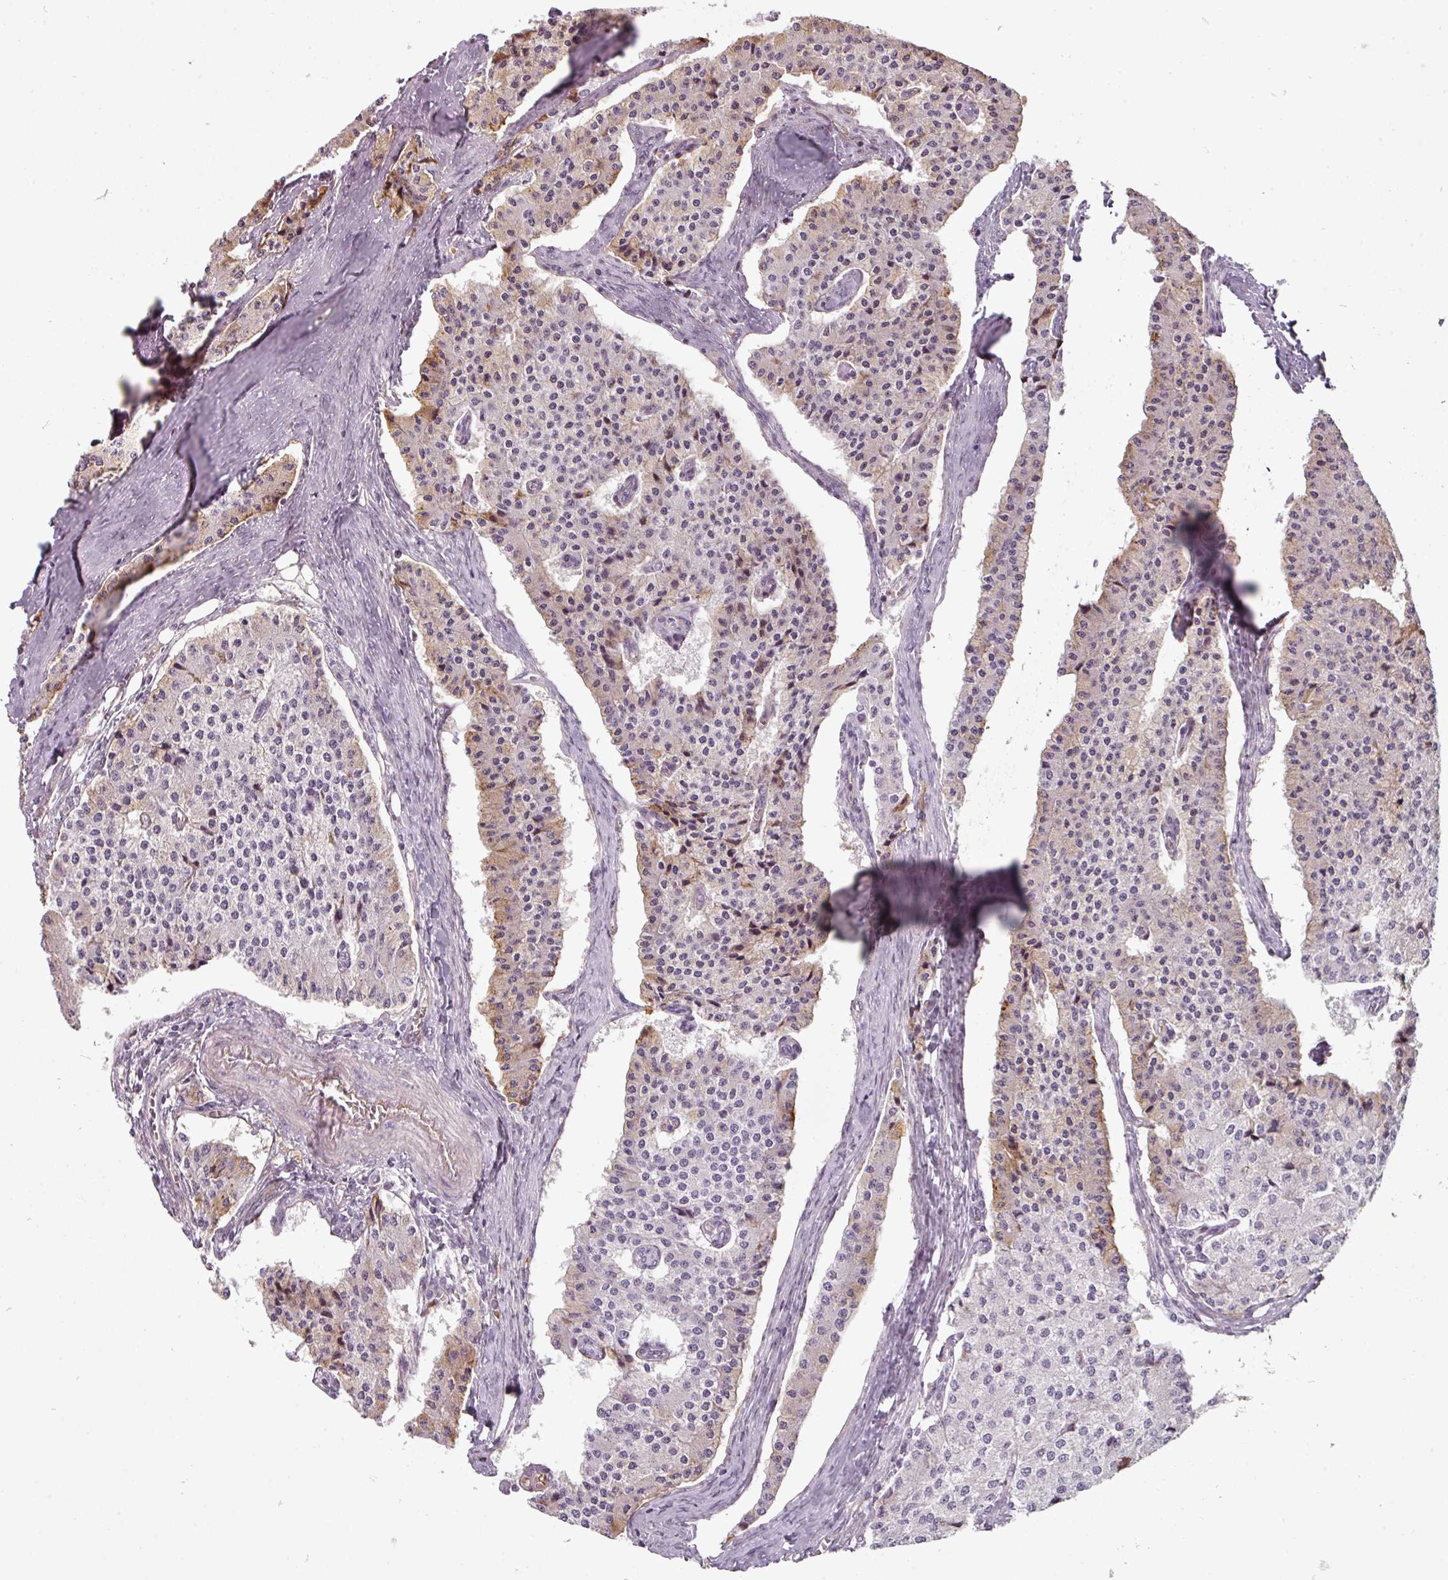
{"staining": {"intensity": "moderate", "quantity": "<25%", "location": "cytoplasmic/membranous"}, "tissue": "carcinoid", "cell_type": "Tumor cells", "image_type": "cancer", "snomed": [{"axis": "morphology", "description": "Carcinoid, malignant, NOS"}, {"axis": "topography", "description": "Colon"}], "caption": "Malignant carcinoid stained with immunohistochemistry displays moderate cytoplasmic/membranous expression in about <25% of tumor cells.", "gene": "CHRDL1", "patient": {"sex": "female", "age": 52}}